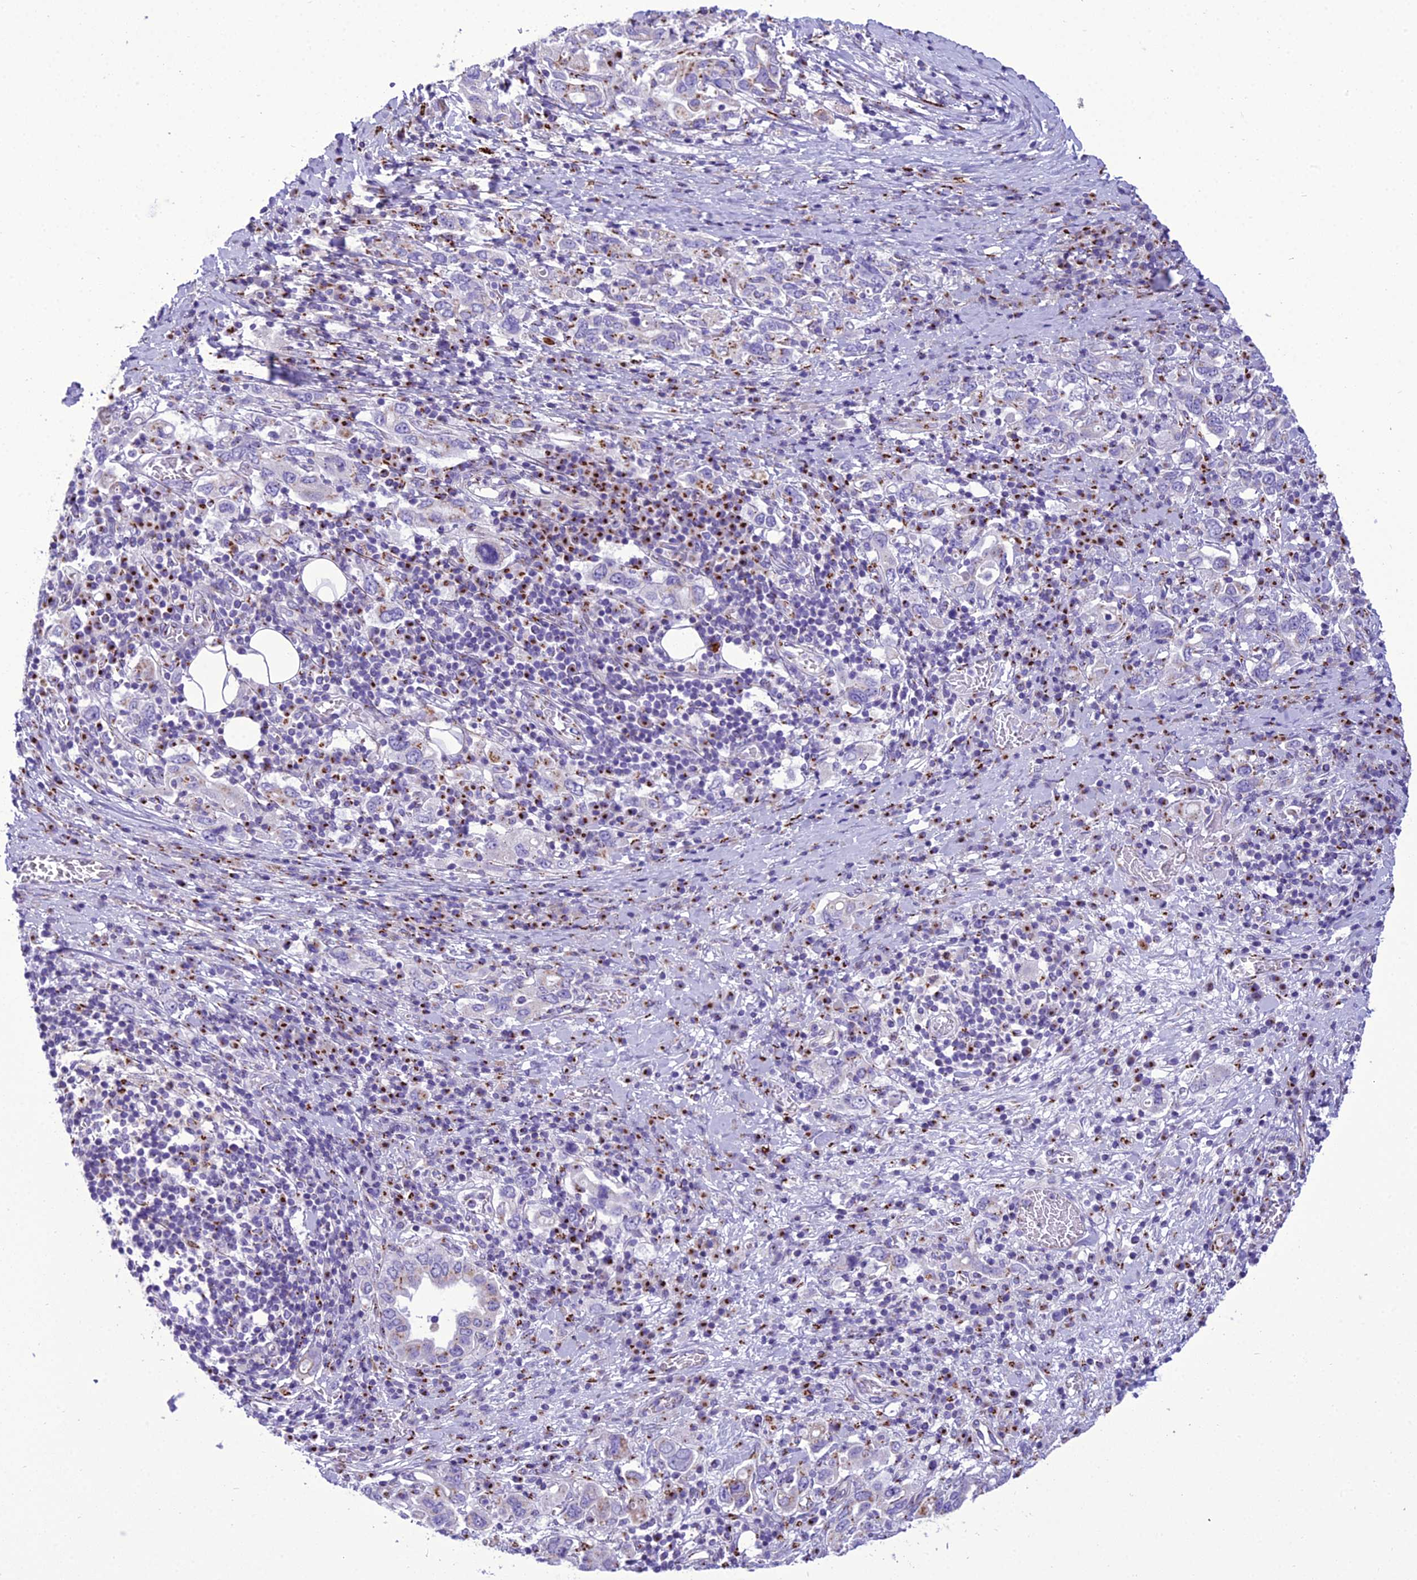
{"staining": {"intensity": "moderate", "quantity": "<25%", "location": "cytoplasmic/membranous"}, "tissue": "stomach cancer", "cell_type": "Tumor cells", "image_type": "cancer", "snomed": [{"axis": "morphology", "description": "Adenocarcinoma, NOS"}, {"axis": "topography", "description": "Stomach, upper"}, {"axis": "topography", "description": "Stomach"}], "caption": "Protein staining by immunohistochemistry displays moderate cytoplasmic/membranous staining in approximately <25% of tumor cells in stomach cancer (adenocarcinoma). Immunohistochemistry (ihc) stains the protein in brown and the nuclei are stained blue.", "gene": "GOLM2", "patient": {"sex": "male", "age": 62}}